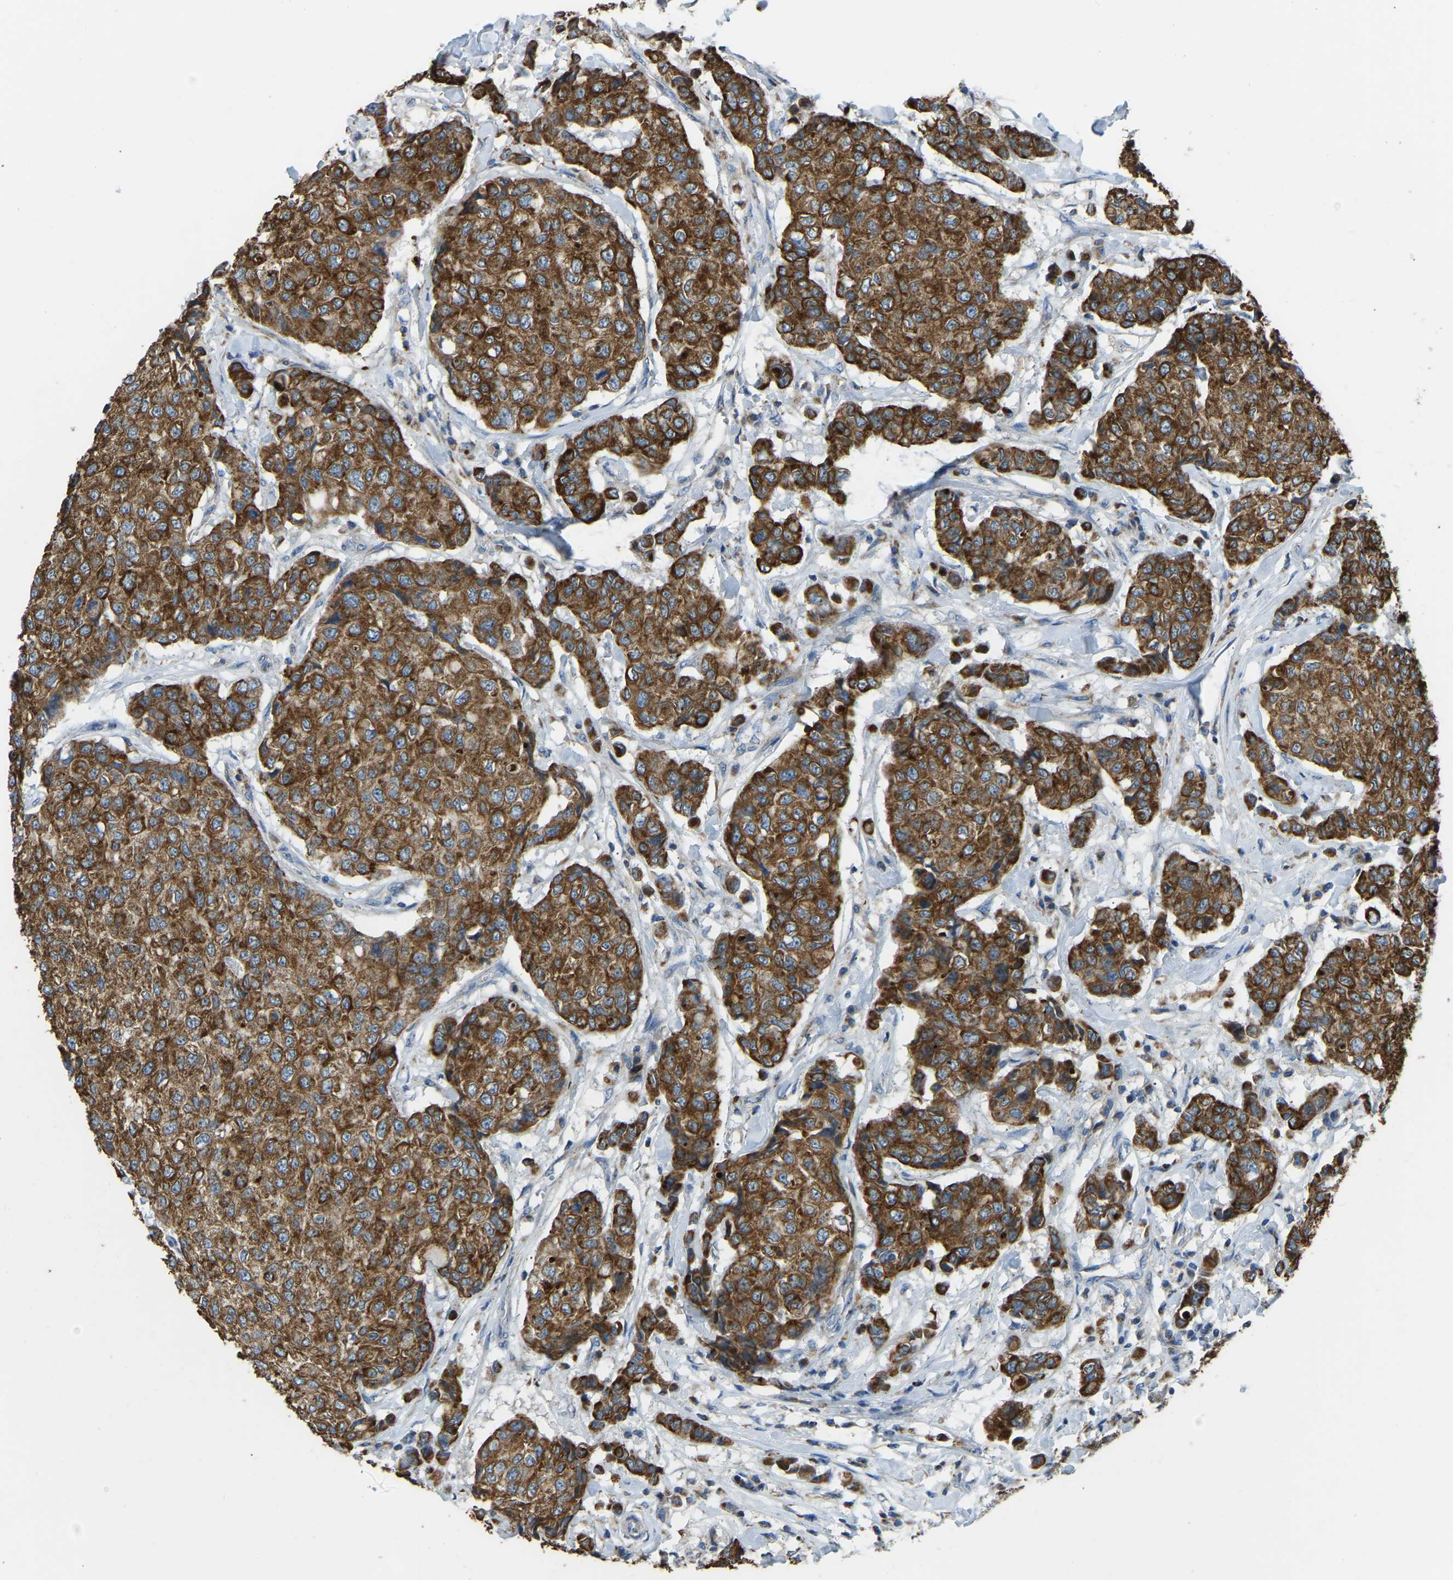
{"staining": {"intensity": "strong", "quantity": ">75%", "location": "cytoplasmic/membranous"}, "tissue": "breast cancer", "cell_type": "Tumor cells", "image_type": "cancer", "snomed": [{"axis": "morphology", "description": "Duct carcinoma"}, {"axis": "topography", "description": "Breast"}], "caption": "Immunohistochemical staining of breast cancer displays high levels of strong cytoplasmic/membranous protein expression in about >75% of tumor cells.", "gene": "ZNF200", "patient": {"sex": "female", "age": 27}}